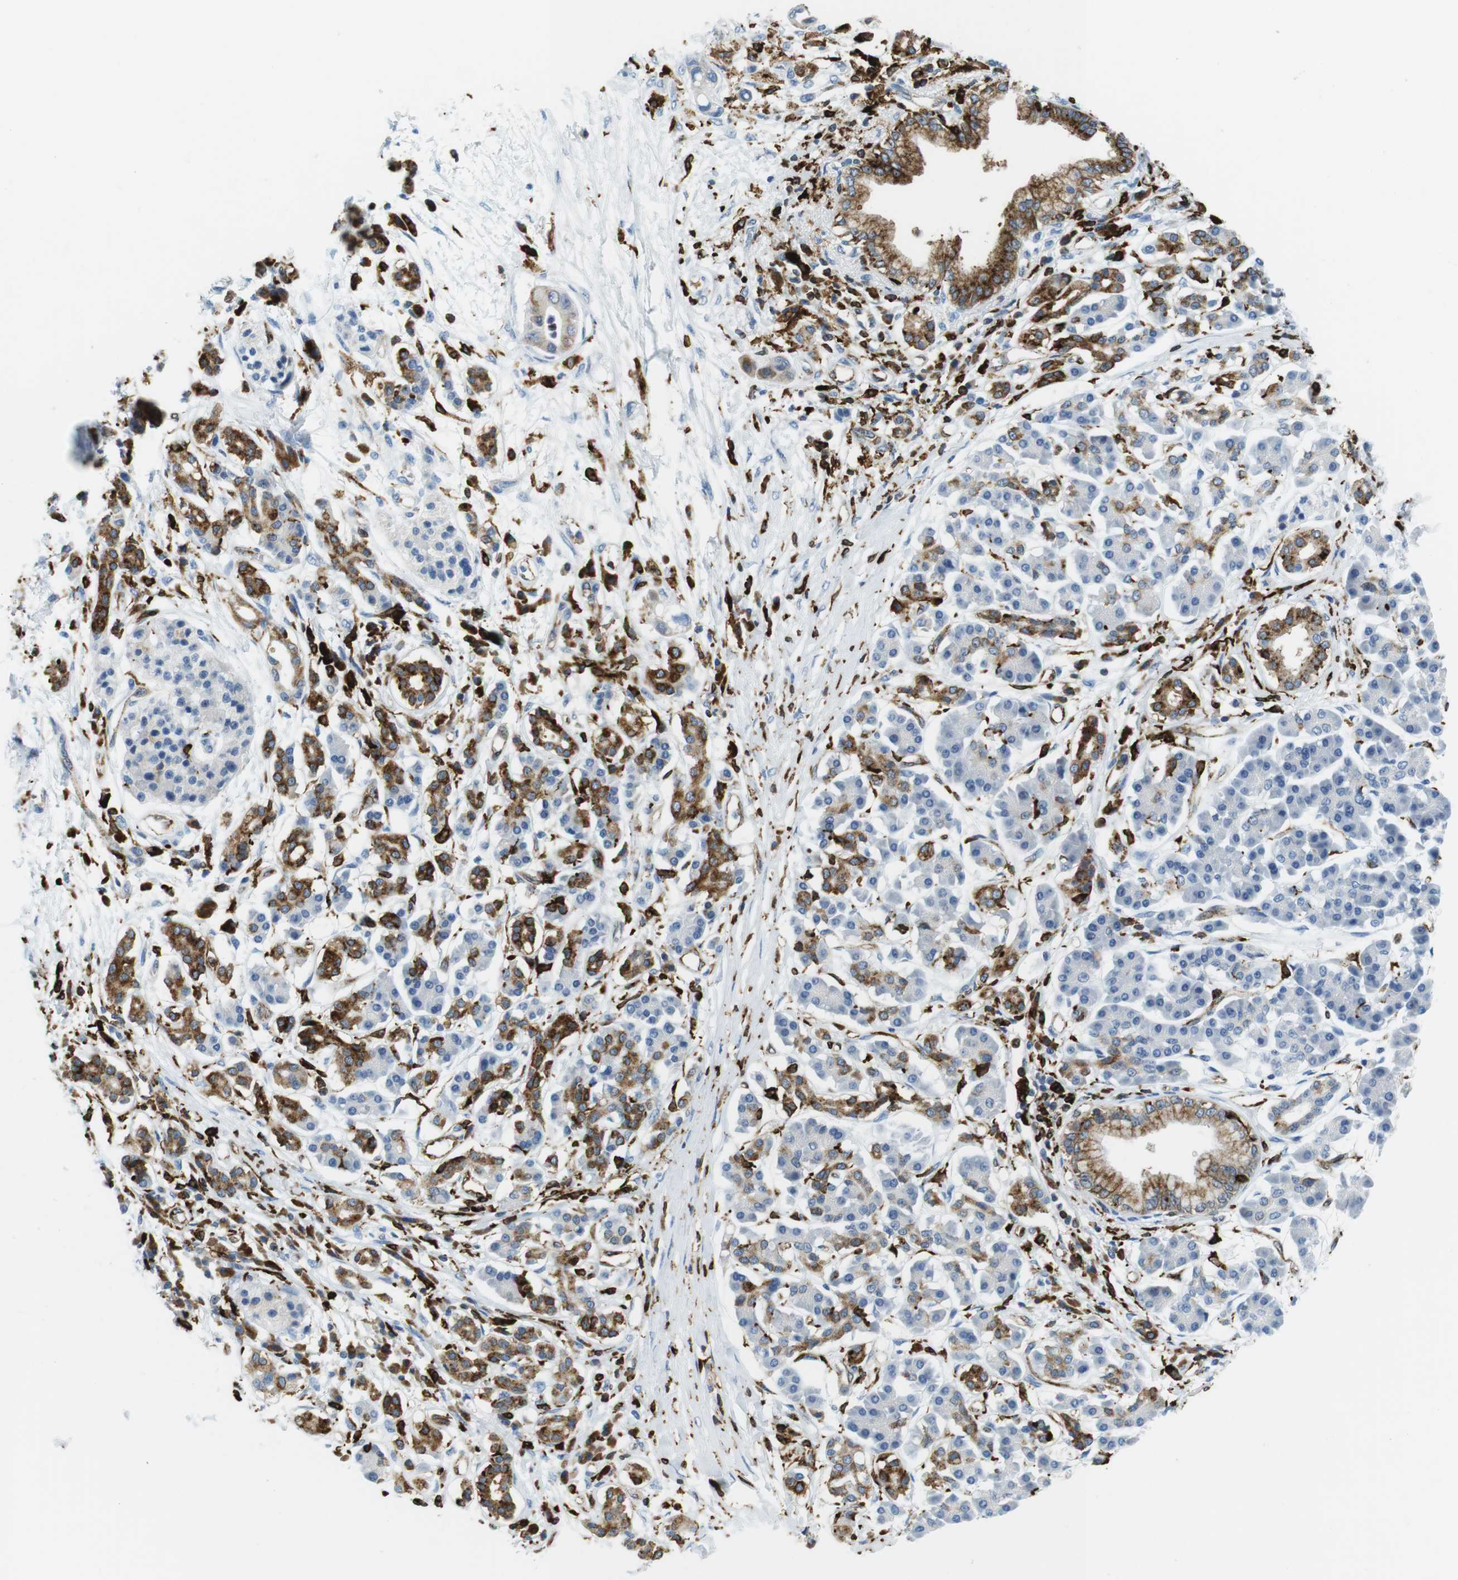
{"staining": {"intensity": "moderate", "quantity": "25%-75%", "location": "cytoplasmic/membranous"}, "tissue": "pancreatic cancer", "cell_type": "Tumor cells", "image_type": "cancer", "snomed": [{"axis": "morphology", "description": "Adenocarcinoma, NOS"}, {"axis": "topography", "description": "Pancreas"}], "caption": "Protein staining by immunohistochemistry demonstrates moderate cytoplasmic/membranous staining in about 25%-75% of tumor cells in pancreatic cancer.", "gene": "CIITA", "patient": {"sex": "male", "age": 77}}